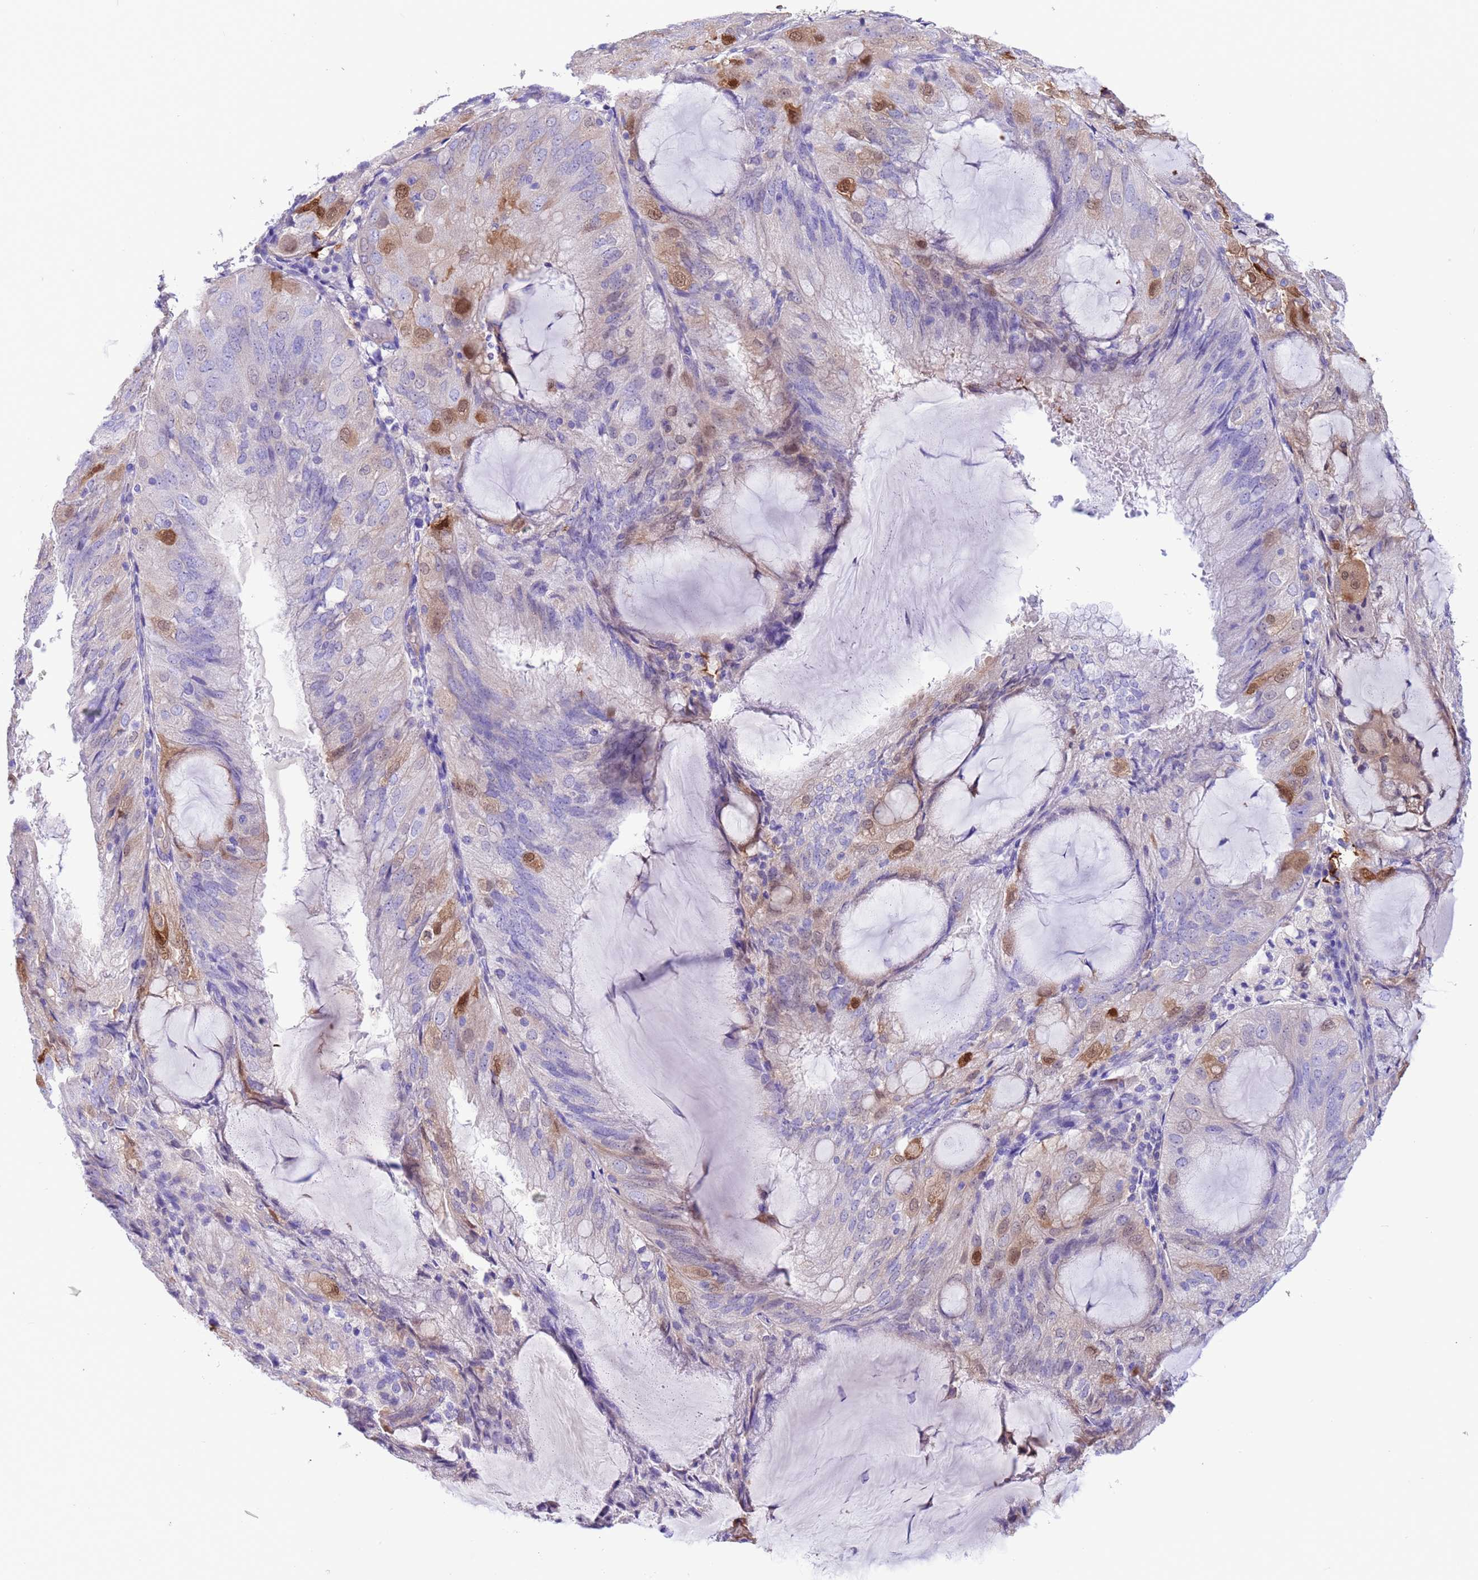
{"staining": {"intensity": "moderate", "quantity": "<25%", "location": "cytoplasmic/membranous,nuclear"}, "tissue": "endometrial cancer", "cell_type": "Tumor cells", "image_type": "cancer", "snomed": [{"axis": "morphology", "description": "Adenocarcinoma, NOS"}, {"axis": "topography", "description": "Endometrium"}], "caption": "Tumor cells demonstrate moderate cytoplasmic/membranous and nuclear positivity in about <25% of cells in adenocarcinoma (endometrial). The staining is performed using DAB brown chromogen to label protein expression. The nuclei are counter-stained blue using hematoxylin.", "gene": "C6orf47", "patient": {"sex": "female", "age": 81}}